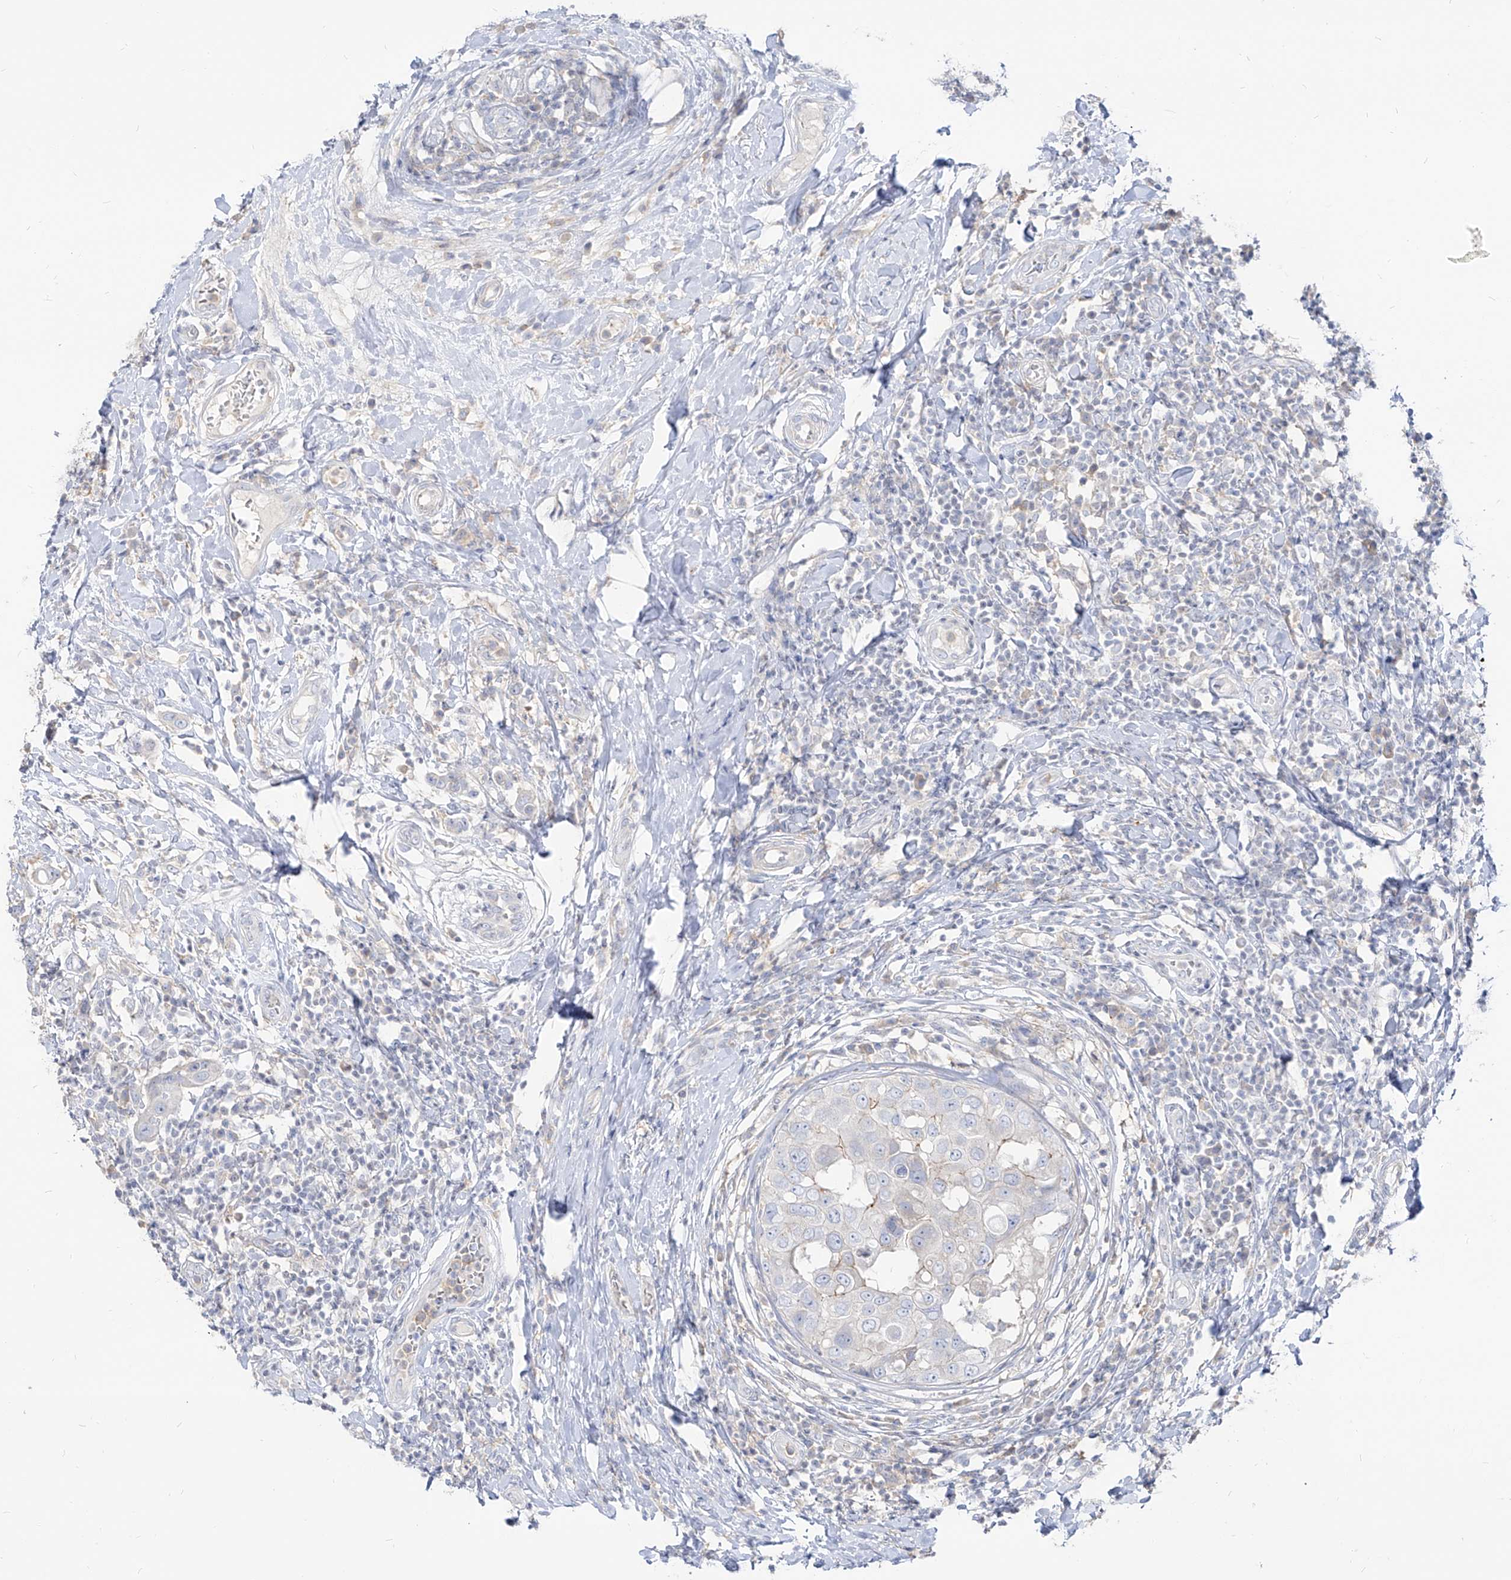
{"staining": {"intensity": "negative", "quantity": "none", "location": "none"}, "tissue": "breast cancer", "cell_type": "Tumor cells", "image_type": "cancer", "snomed": [{"axis": "morphology", "description": "Duct carcinoma"}, {"axis": "topography", "description": "Breast"}], "caption": "High power microscopy photomicrograph of an immunohistochemistry micrograph of intraductal carcinoma (breast), revealing no significant staining in tumor cells.", "gene": "RBFOX3", "patient": {"sex": "female", "age": 27}}